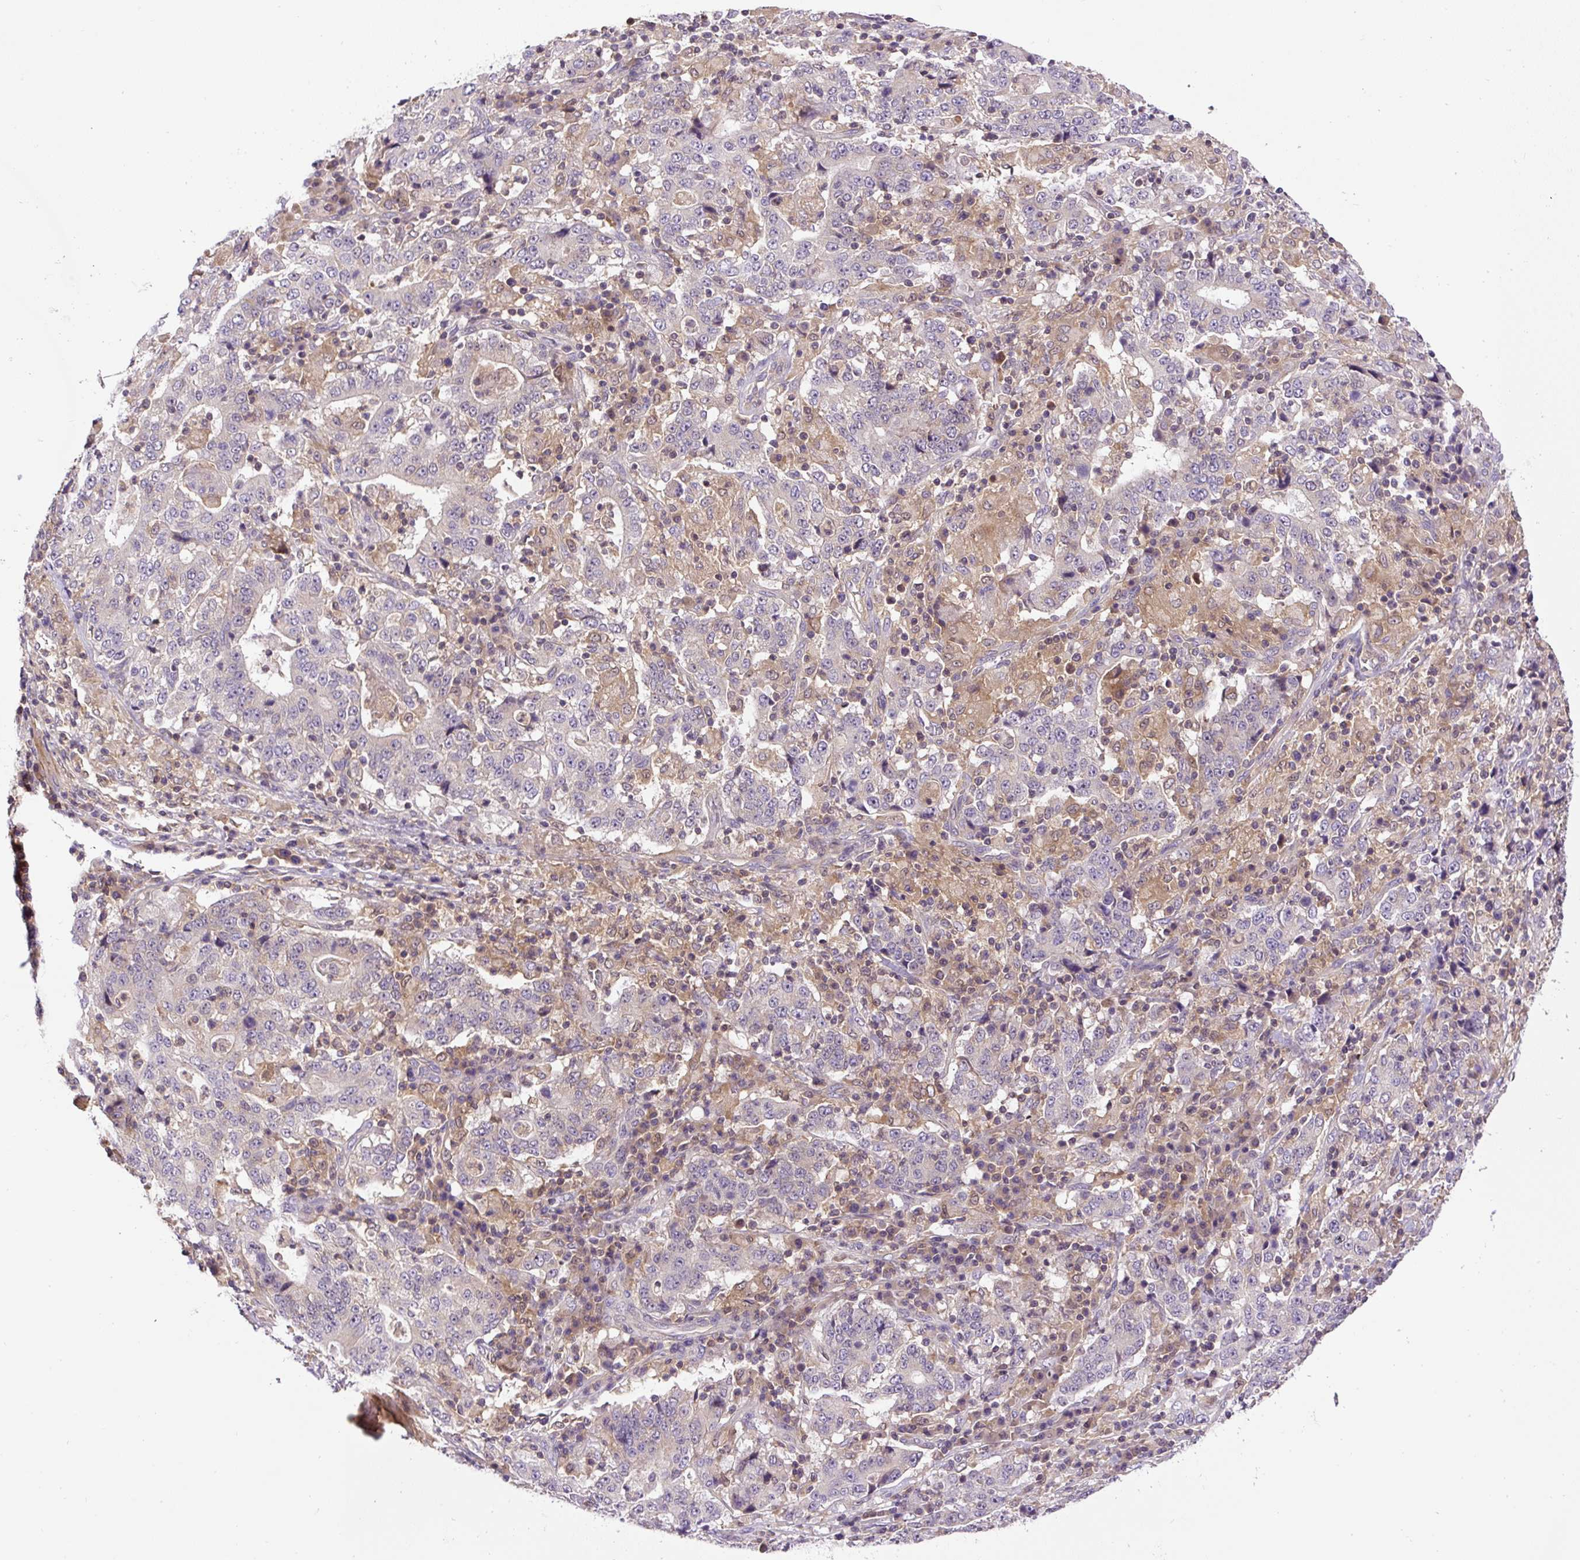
{"staining": {"intensity": "negative", "quantity": "none", "location": "none"}, "tissue": "stomach cancer", "cell_type": "Tumor cells", "image_type": "cancer", "snomed": [{"axis": "morphology", "description": "Normal tissue, NOS"}, {"axis": "morphology", "description": "Adenocarcinoma, NOS"}, {"axis": "topography", "description": "Stomach, upper"}, {"axis": "topography", "description": "Stomach"}], "caption": "This is an immunohistochemistry (IHC) micrograph of stomach cancer (adenocarcinoma). There is no positivity in tumor cells.", "gene": "CCDC28A", "patient": {"sex": "male", "age": 59}}